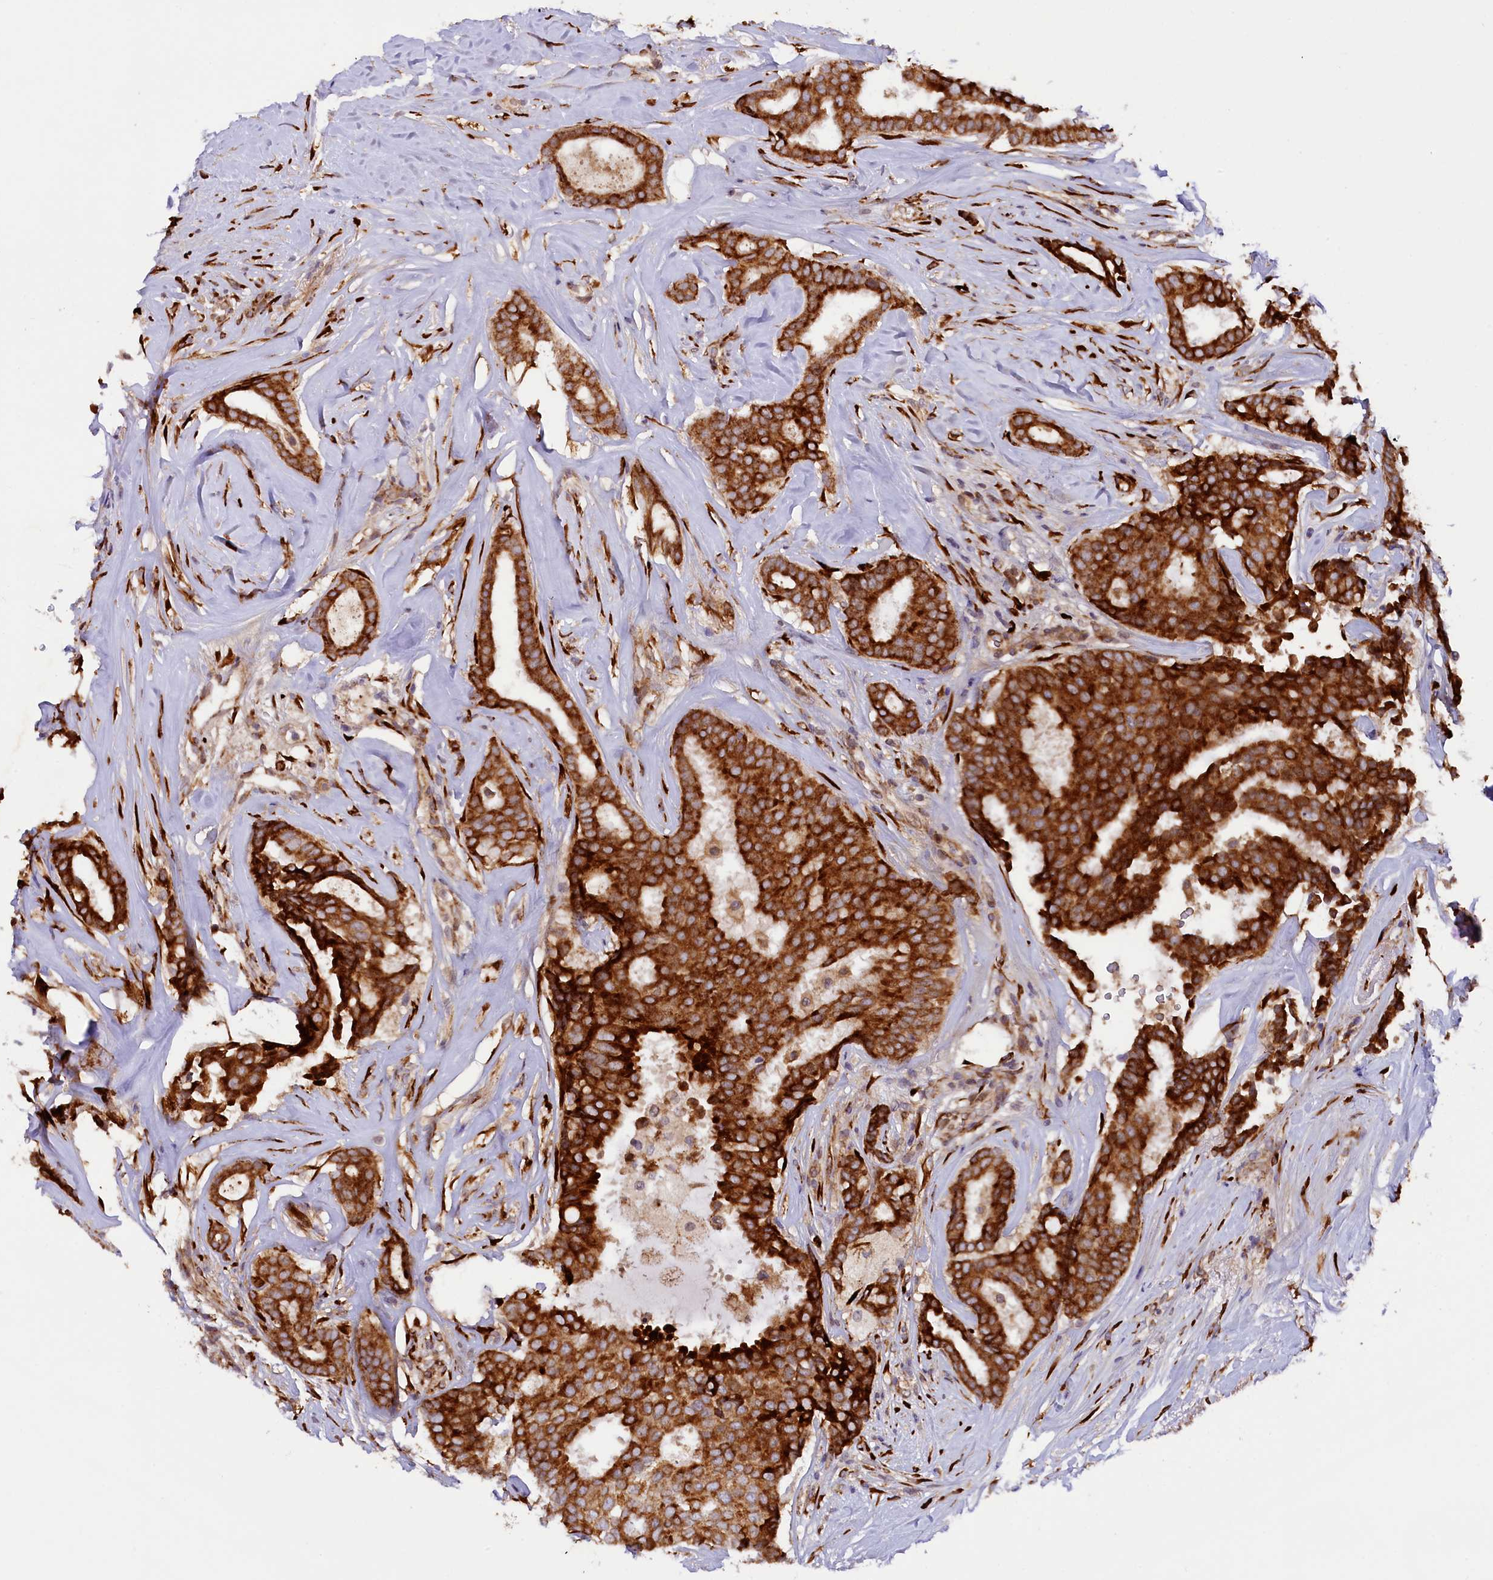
{"staining": {"intensity": "strong", "quantity": ">75%", "location": "cytoplasmic/membranous"}, "tissue": "breast cancer", "cell_type": "Tumor cells", "image_type": "cancer", "snomed": [{"axis": "morphology", "description": "Duct carcinoma"}, {"axis": "topography", "description": "Breast"}], "caption": "This is a histology image of IHC staining of invasive ductal carcinoma (breast), which shows strong positivity in the cytoplasmic/membranous of tumor cells.", "gene": "SSC5D", "patient": {"sex": "female", "age": 75}}